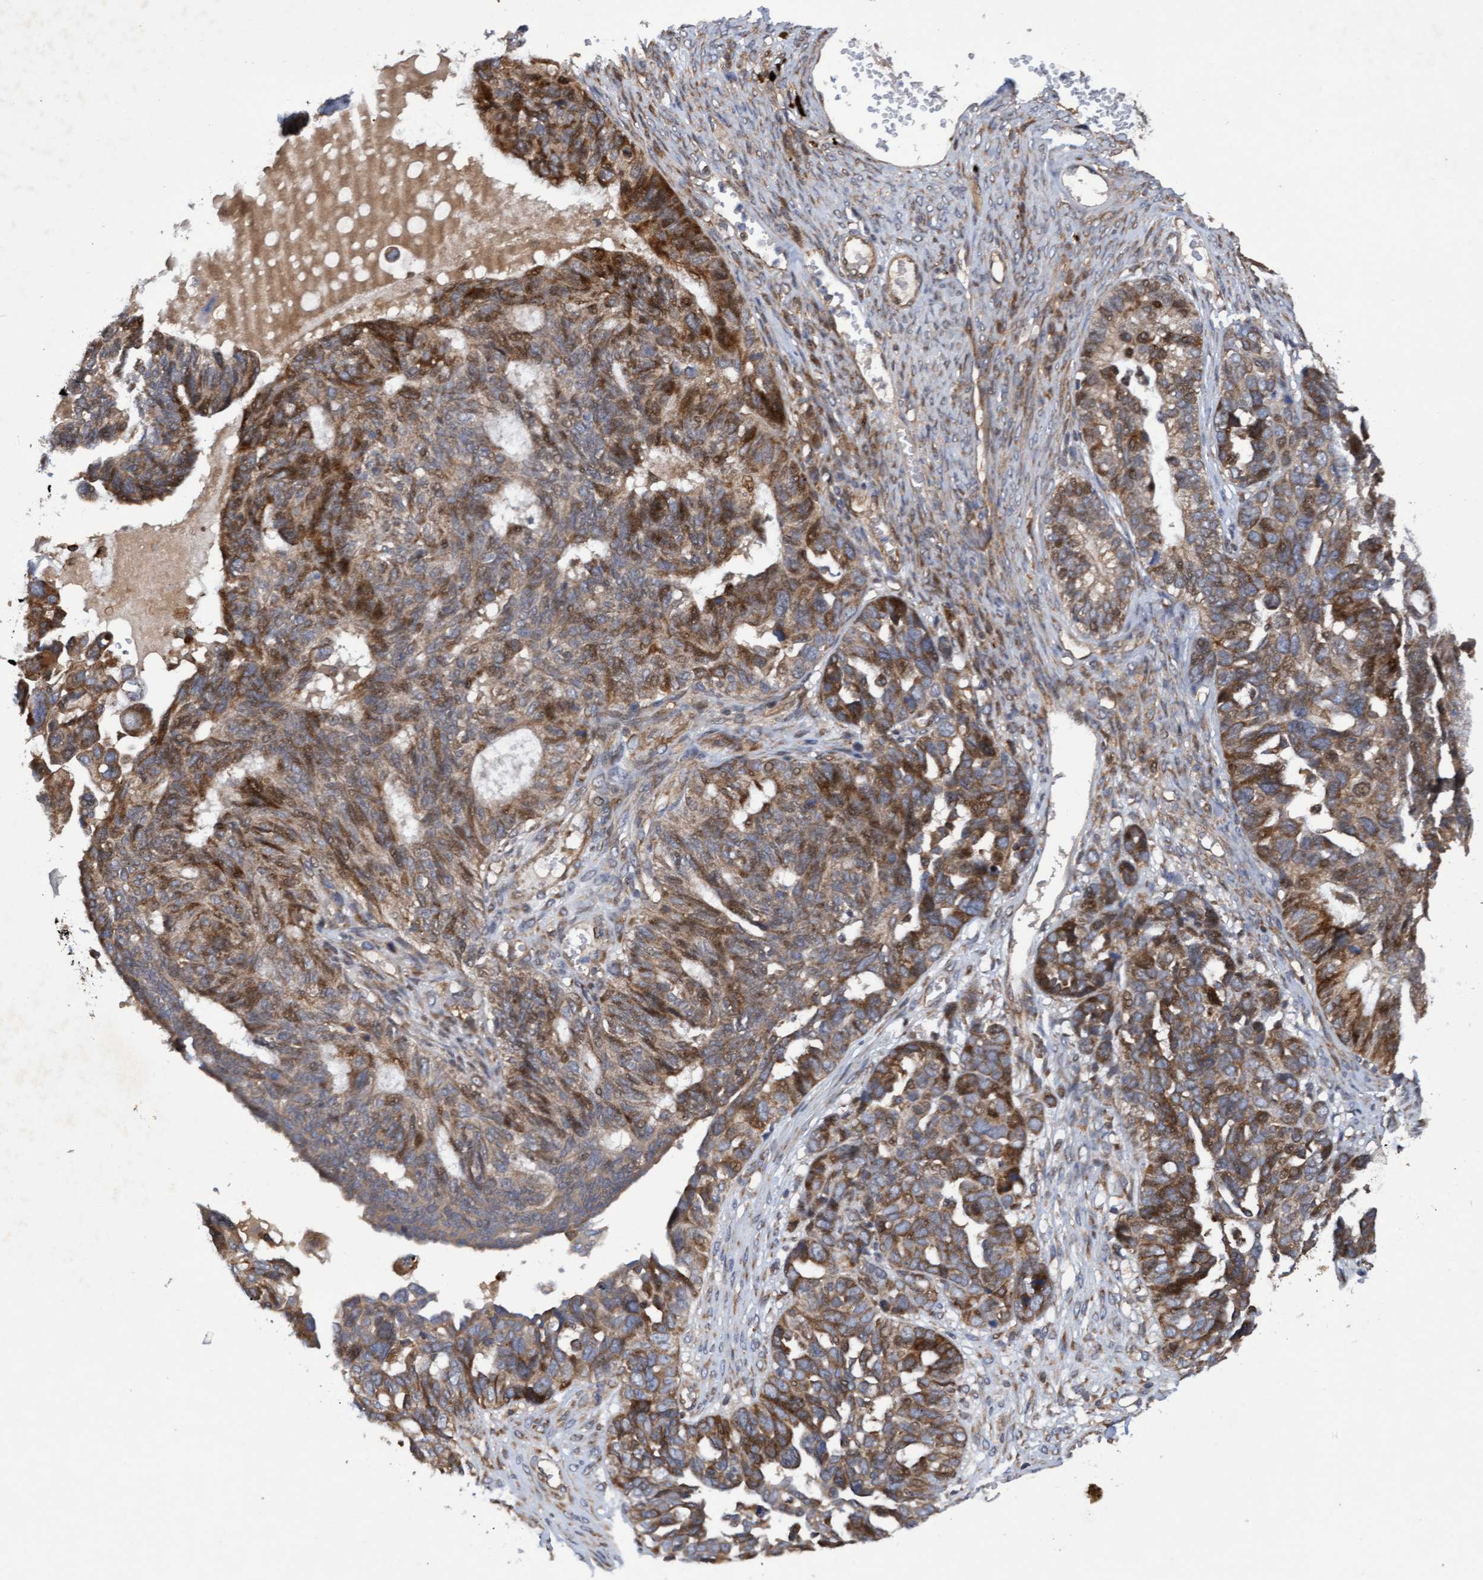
{"staining": {"intensity": "moderate", "quantity": ">75%", "location": "cytoplasmic/membranous"}, "tissue": "ovarian cancer", "cell_type": "Tumor cells", "image_type": "cancer", "snomed": [{"axis": "morphology", "description": "Cystadenocarcinoma, serous, NOS"}, {"axis": "topography", "description": "Ovary"}], "caption": "Human ovarian serous cystadenocarcinoma stained with a protein marker reveals moderate staining in tumor cells.", "gene": "ELP5", "patient": {"sex": "female", "age": 79}}